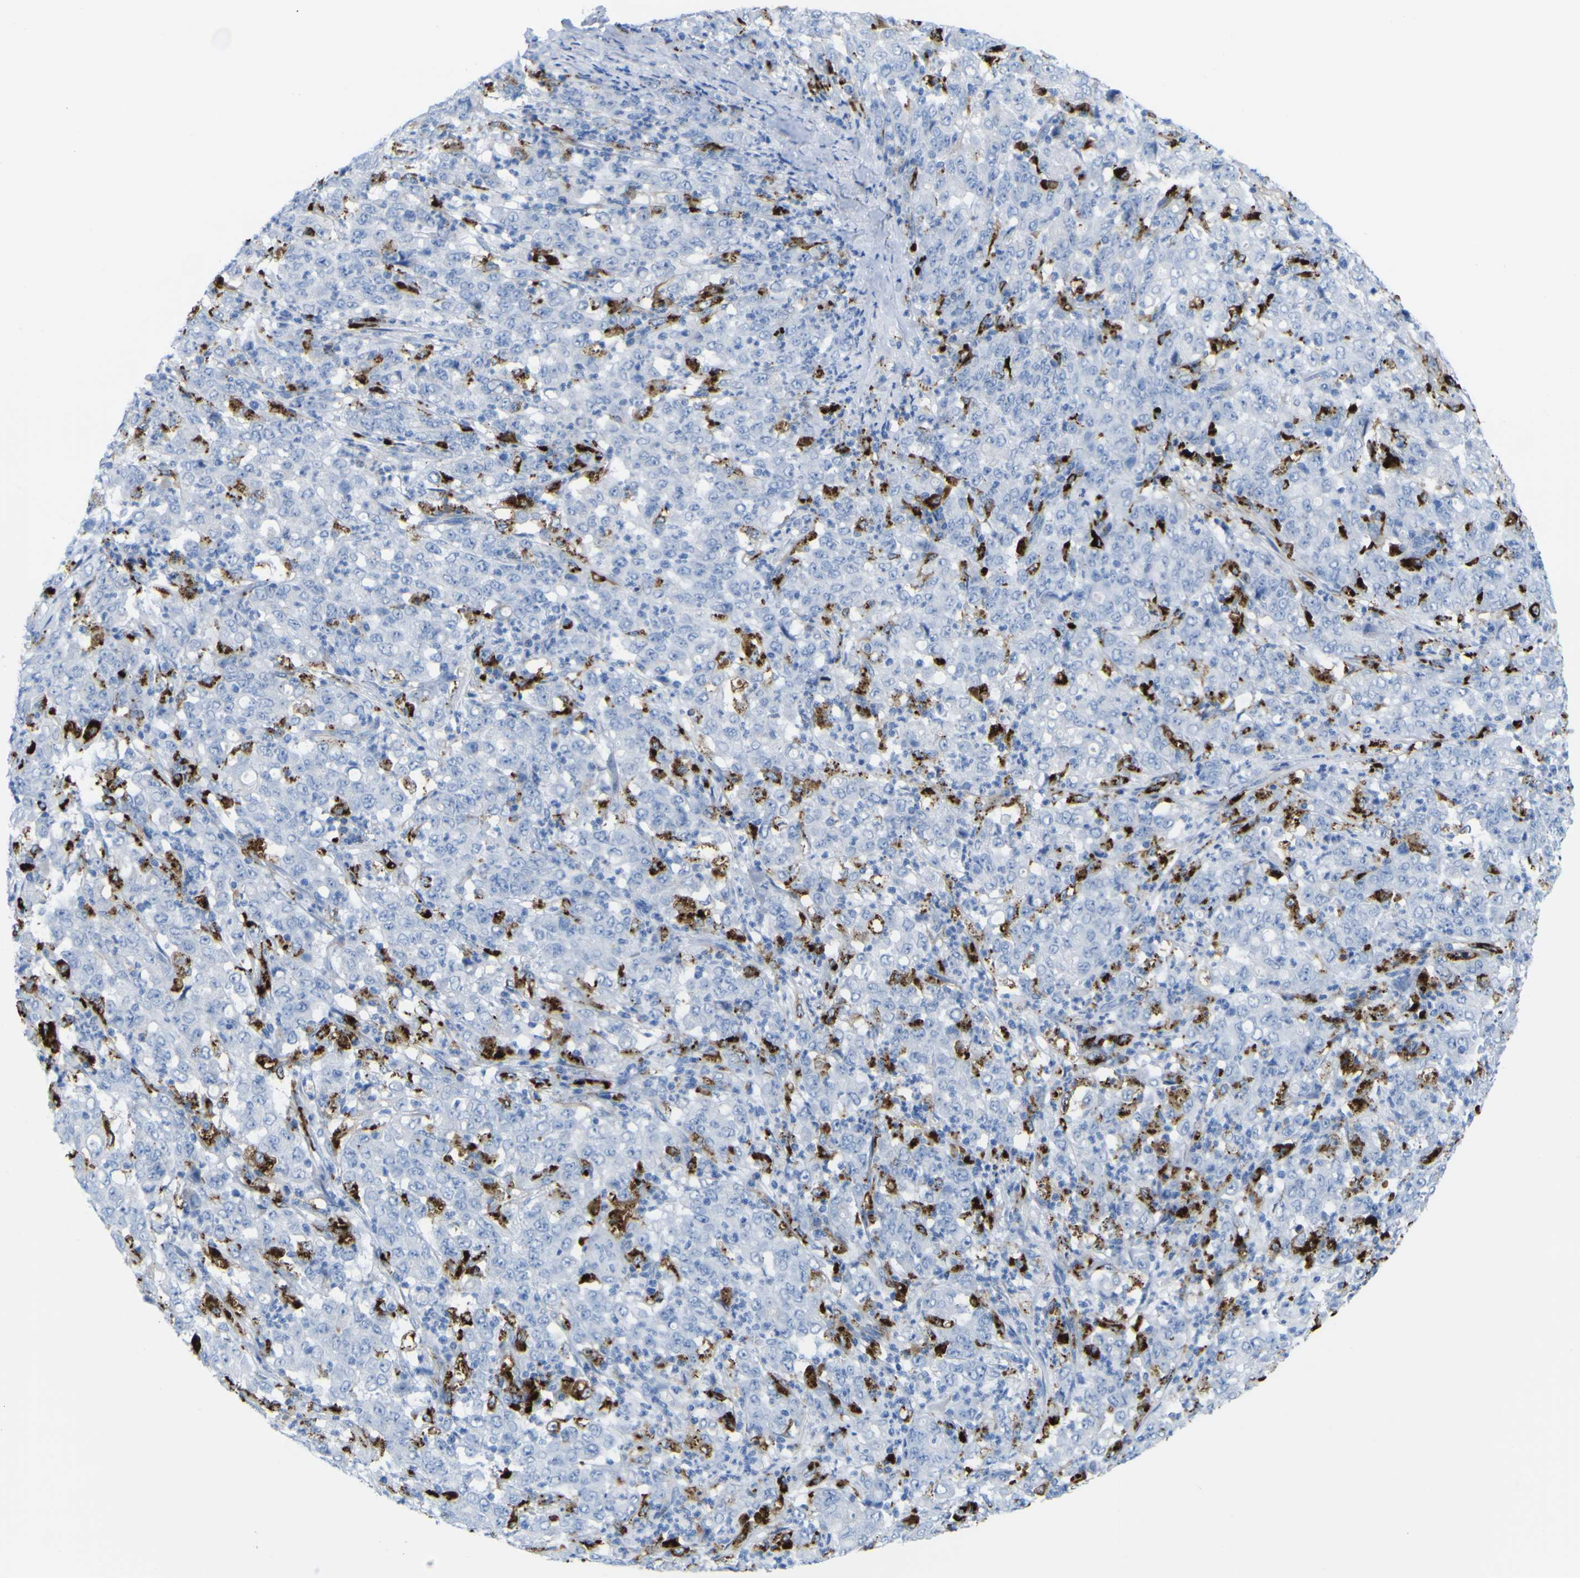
{"staining": {"intensity": "negative", "quantity": "none", "location": "none"}, "tissue": "stomach cancer", "cell_type": "Tumor cells", "image_type": "cancer", "snomed": [{"axis": "morphology", "description": "Adenocarcinoma, NOS"}, {"axis": "topography", "description": "Stomach, lower"}], "caption": "Adenocarcinoma (stomach) stained for a protein using immunohistochemistry demonstrates no expression tumor cells.", "gene": "PLD3", "patient": {"sex": "female", "age": 71}}